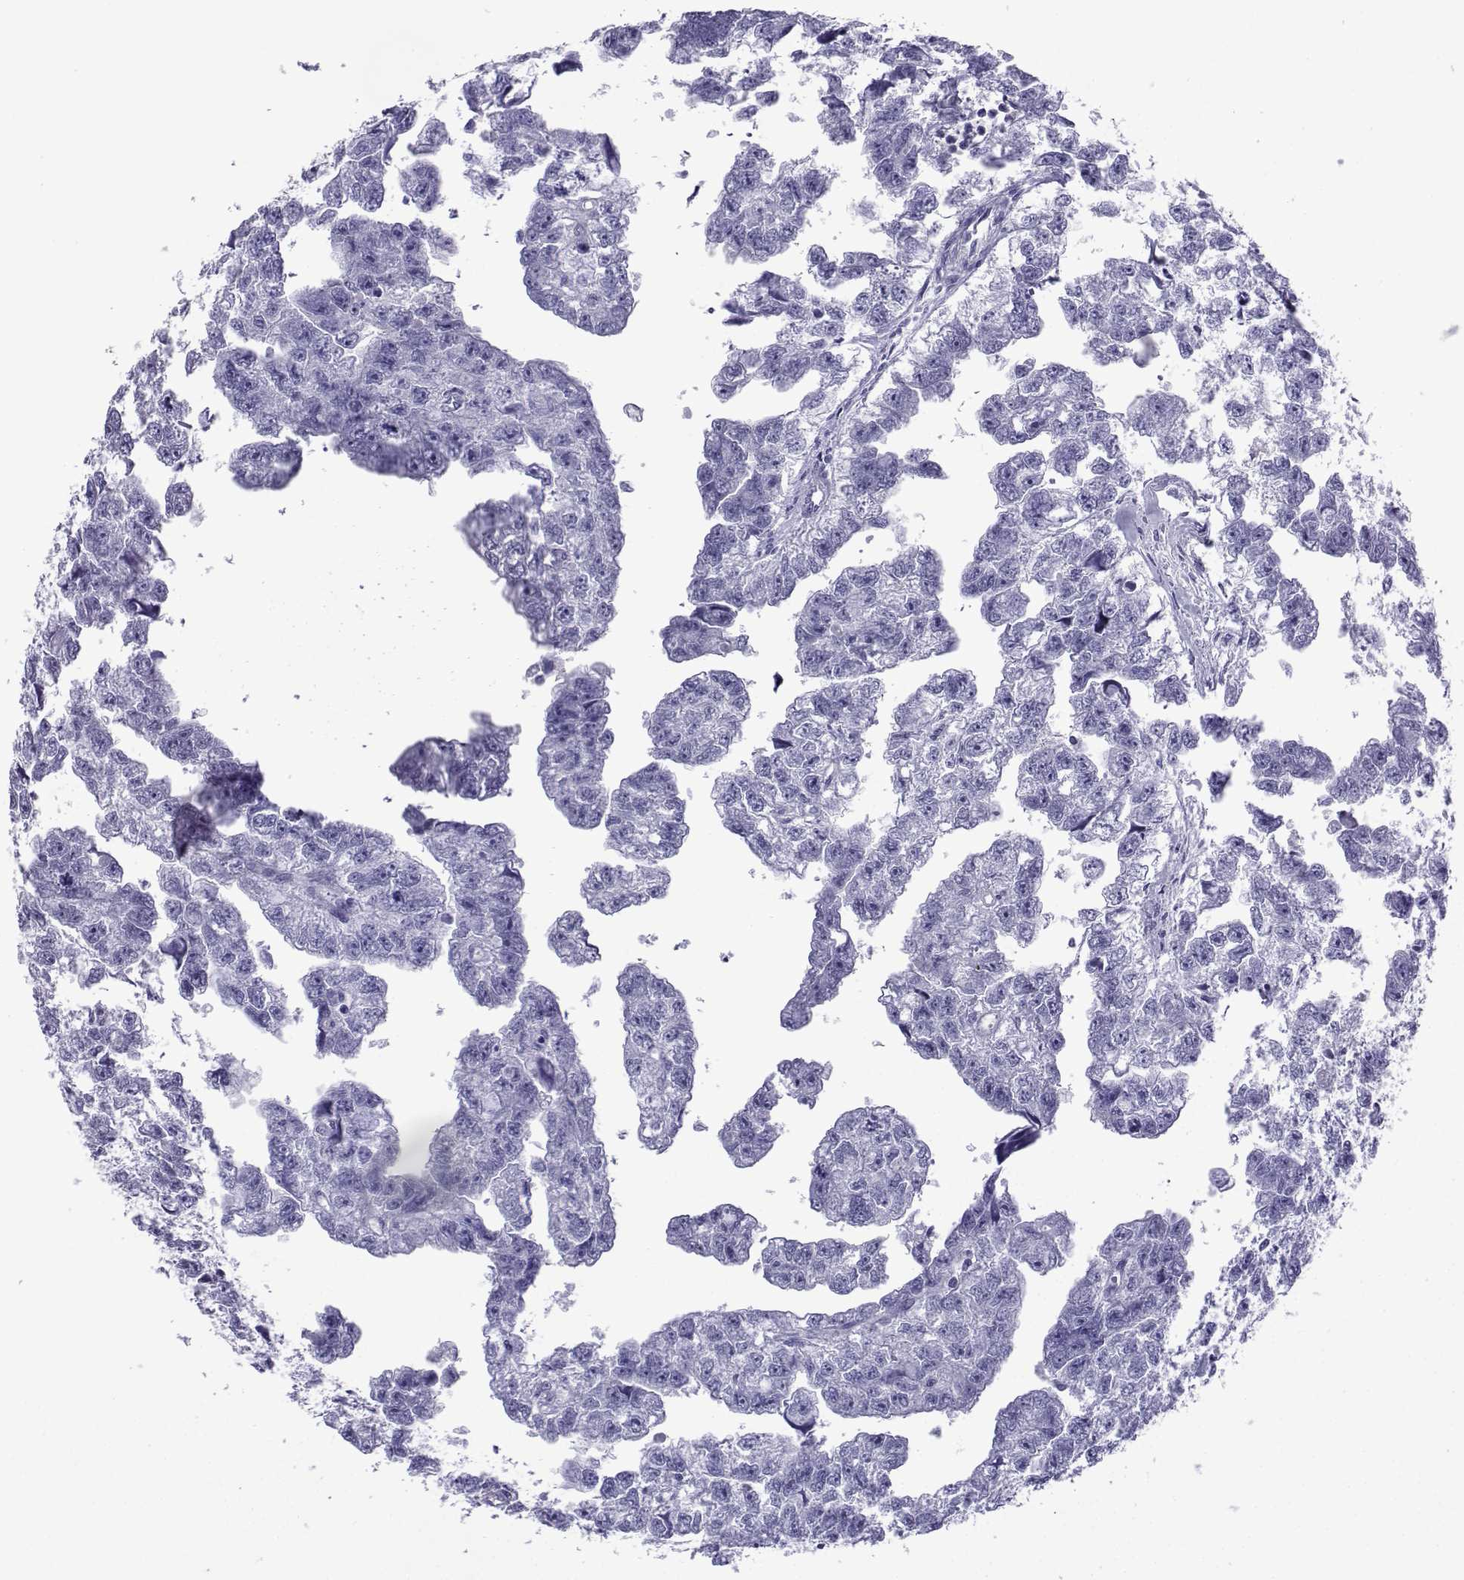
{"staining": {"intensity": "negative", "quantity": "none", "location": "none"}, "tissue": "testis cancer", "cell_type": "Tumor cells", "image_type": "cancer", "snomed": [{"axis": "morphology", "description": "Carcinoma, Embryonal, NOS"}, {"axis": "morphology", "description": "Teratoma, malignant, NOS"}, {"axis": "topography", "description": "Testis"}], "caption": "This is a micrograph of immunohistochemistry staining of embryonal carcinoma (testis), which shows no expression in tumor cells.", "gene": "TRIM46", "patient": {"sex": "male", "age": 44}}